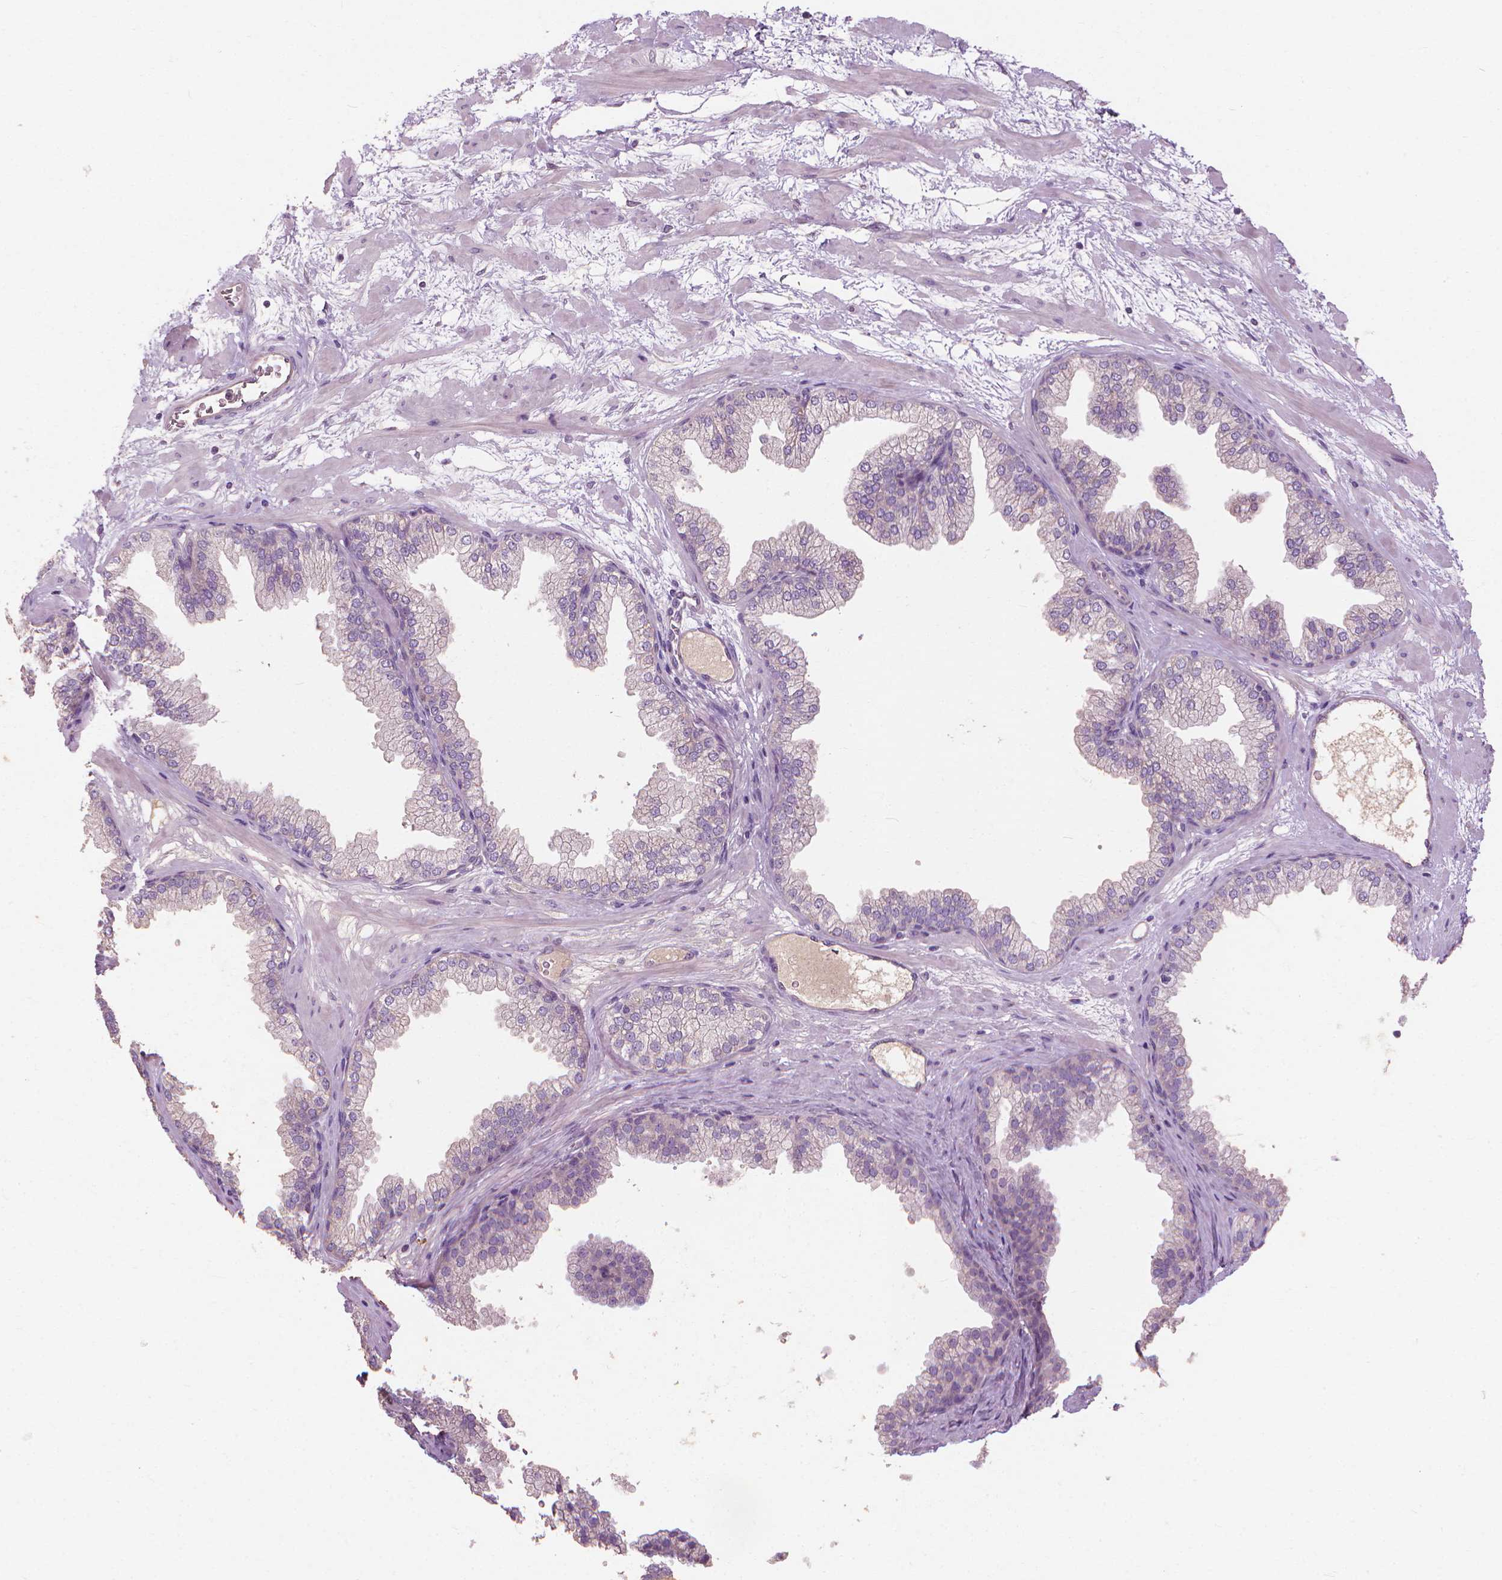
{"staining": {"intensity": "negative", "quantity": "none", "location": "none"}, "tissue": "prostate", "cell_type": "Glandular cells", "image_type": "normal", "snomed": [{"axis": "morphology", "description": "Normal tissue, NOS"}, {"axis": "topography", "description": "Prostate"}], "caption": "High power microscopy image of an immunohistochemistry micrograph of unremarkable prostate, revealing no significant staining in glandular cells.", "gene": "RIIAD1", "patient": {"sex": "male", "age": 37}}